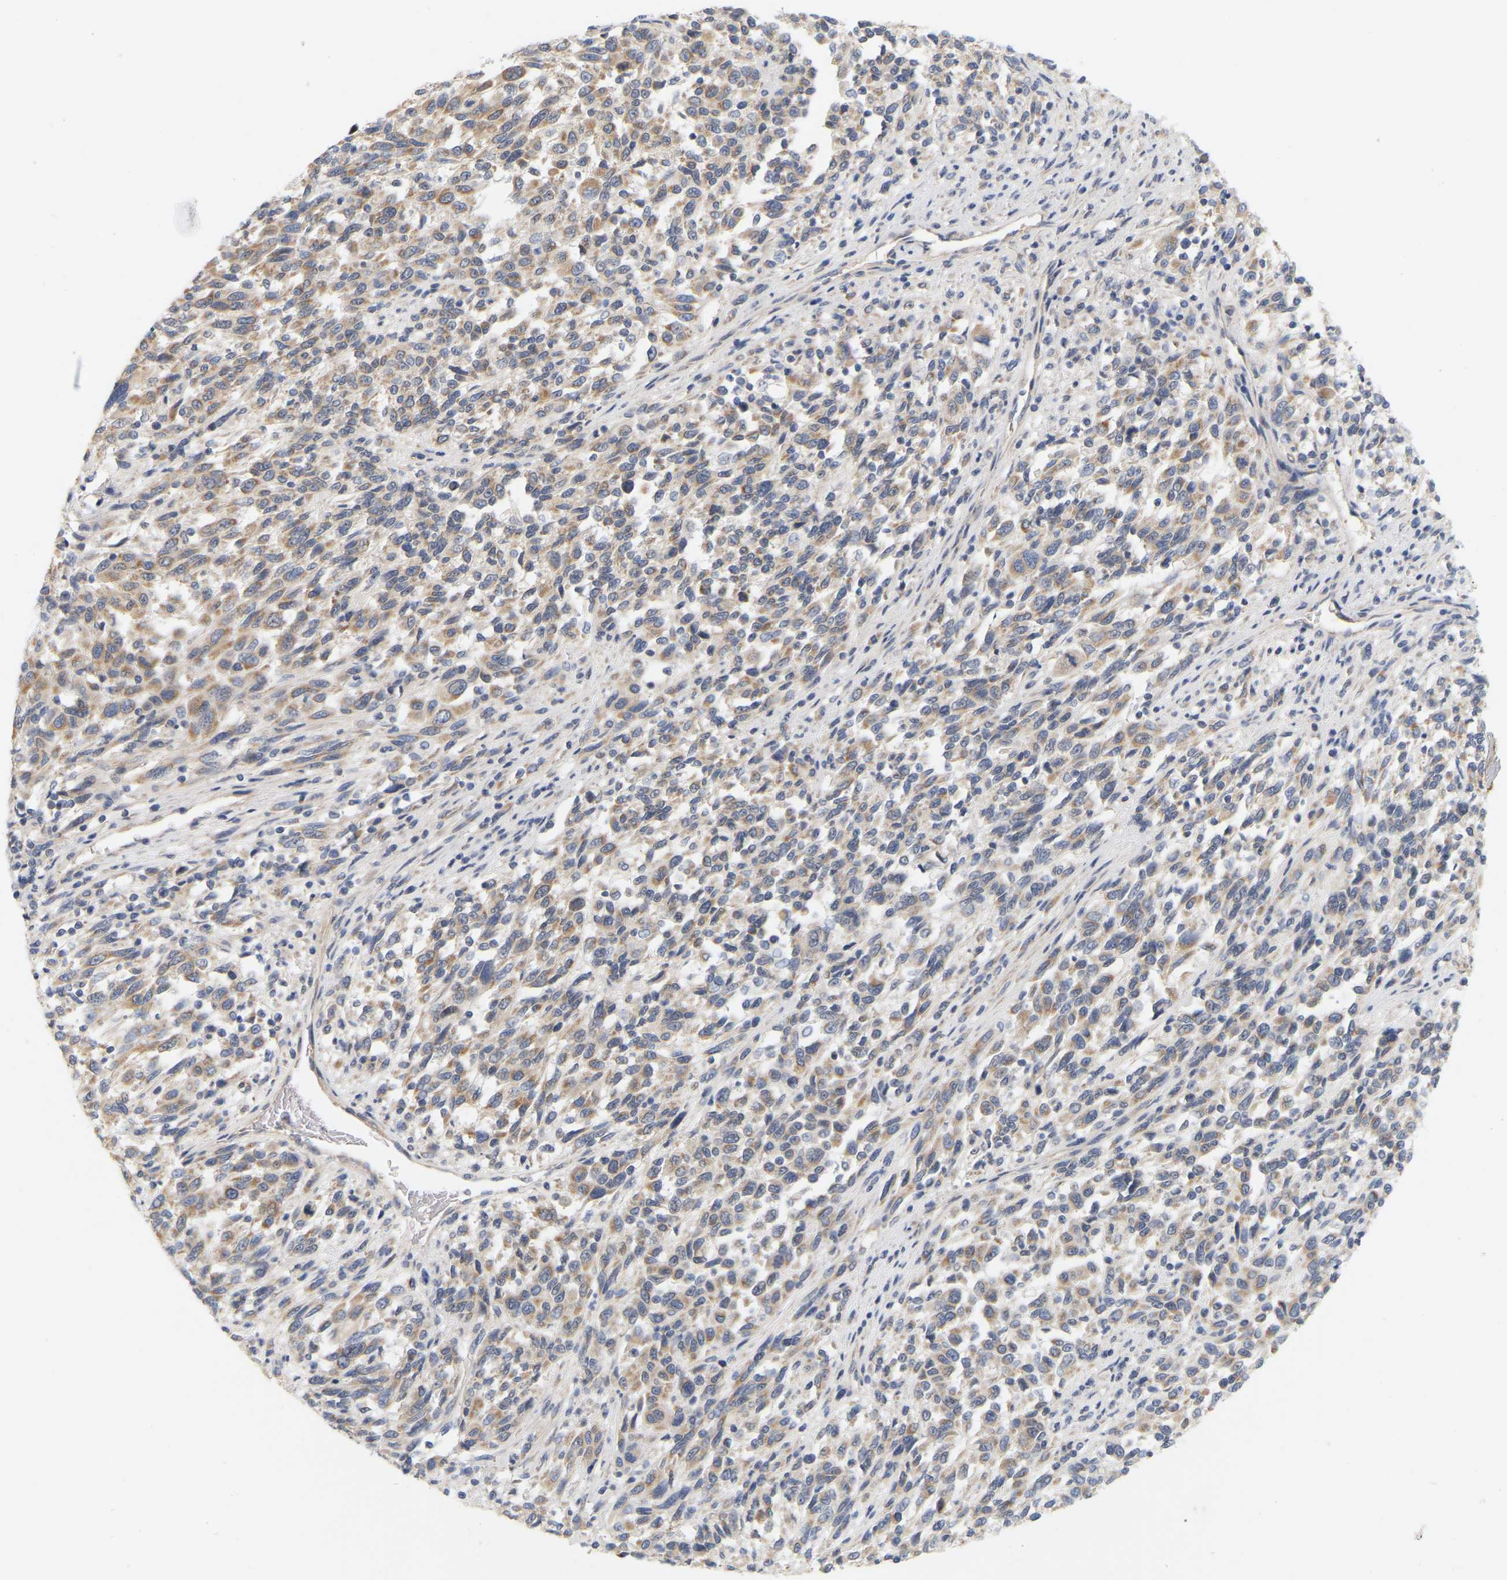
{"staining": {"intensity": "moderate", "quantity": ">75%", "location": "cytoplasmic/membranous"}, "tissue": "melanoma", "cell_type": "Tumor cells", "image_type": "cancer", "snomed": [{"axis": "morphology", "description": "Malignant melanoma, Metastatic site"}, {"axis": "topography", "description": "Lymph node"}], "caption": "This image exhibits immunohistochemistry (IHC) staining of malignant melanoma (metastatic site), with medium moderate cytoplasmic/membranous staining in about >75% of tumor cells.", "gene": "MINDY4", "patient": {"sex": "male", "age": 61}}